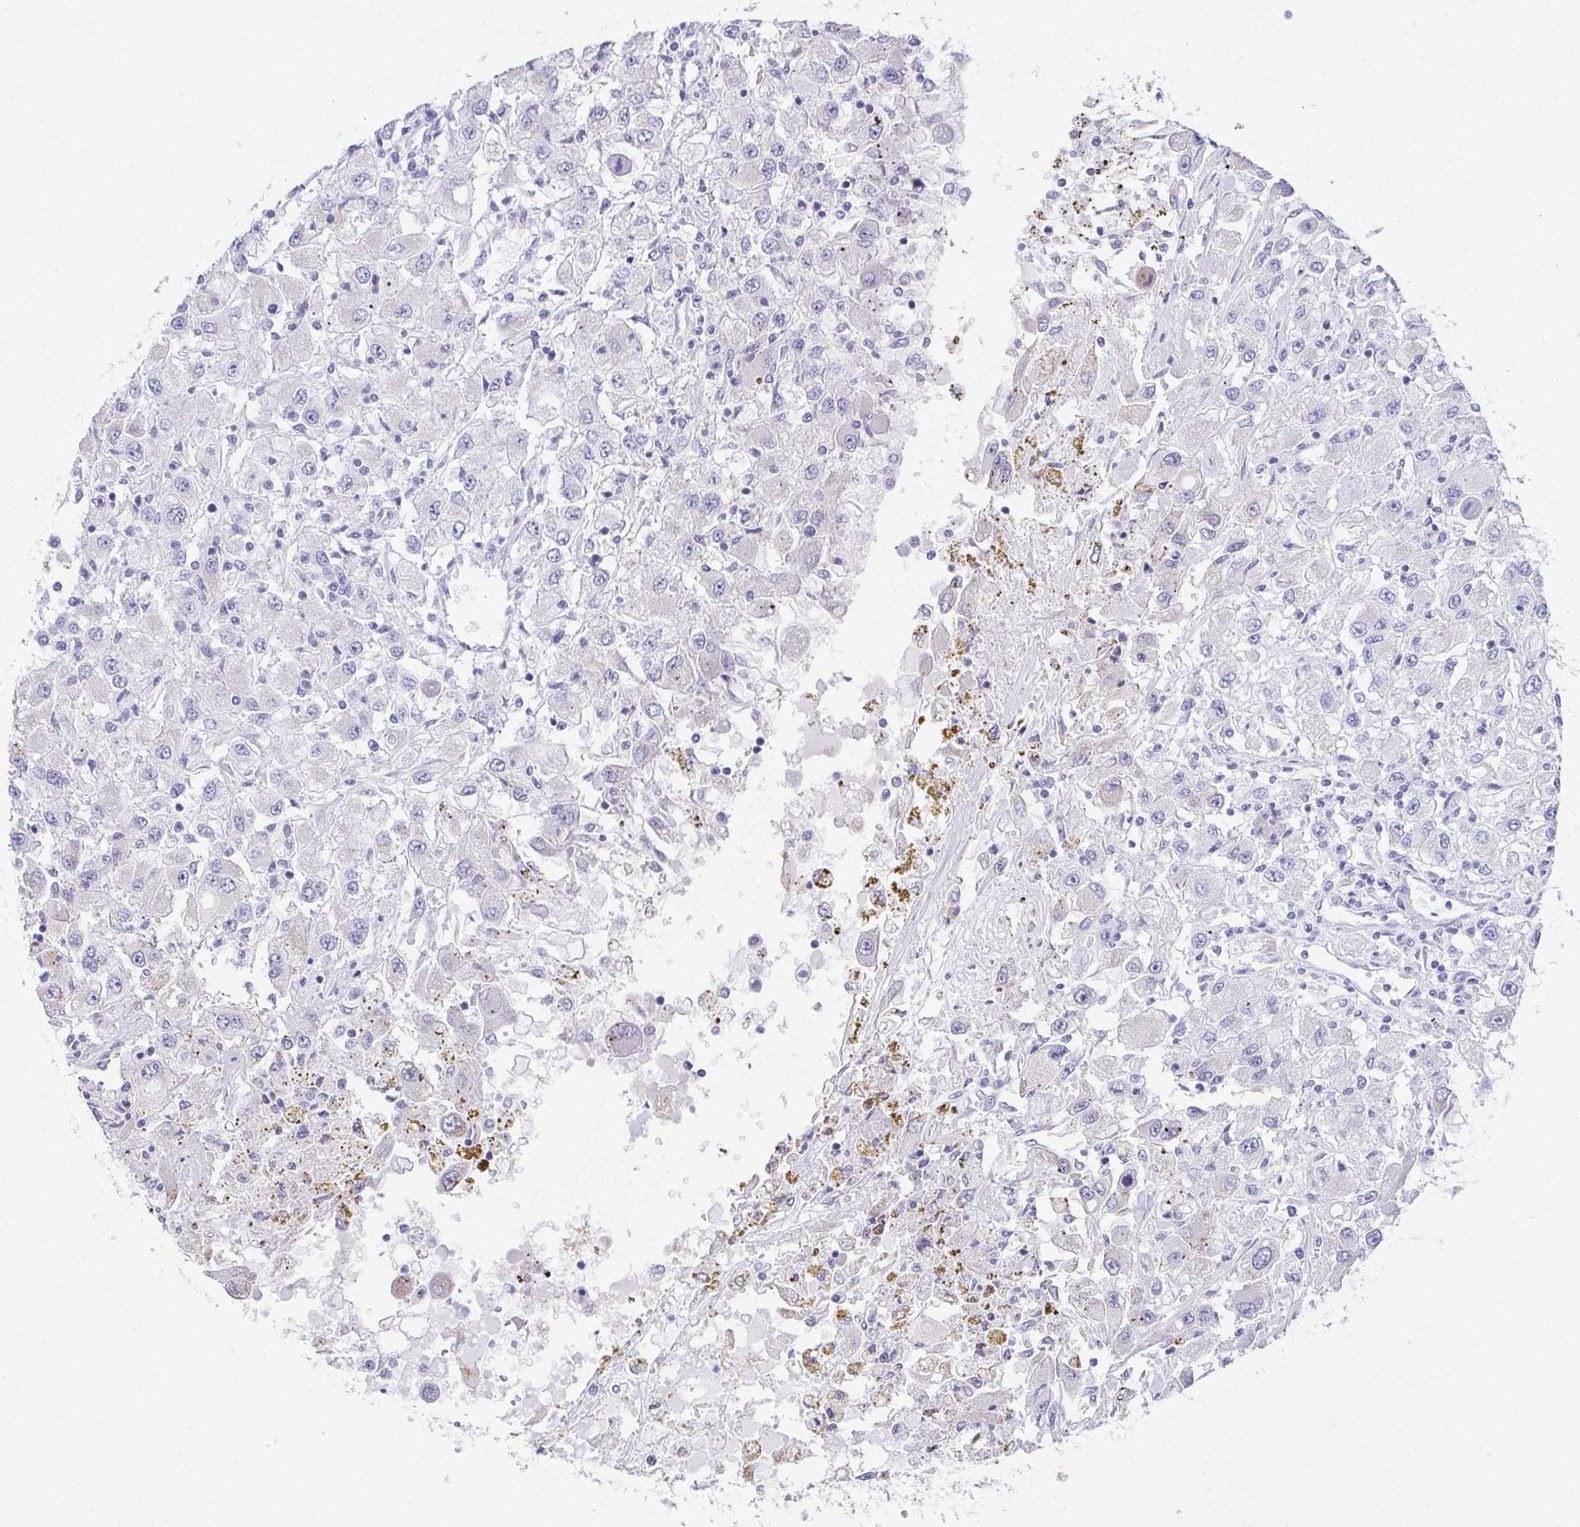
{"staining": {"intensity": "negative", "quantity": "none", "location": "none"}, "tissue": "renal cancer", "cell_type": "Tumor cells", "image_type": "cancer", "snomed": [{"axis": "morphology", "description": "Adenocarcinoma, NOS"}, {"axis": "topography", "description": "Kidney"}], "caption": "Tumor cells show no significant positivity in renal adenocarcinoma.", "gene": "TEX19", "patient": {"sex": "female", "age": 67}}